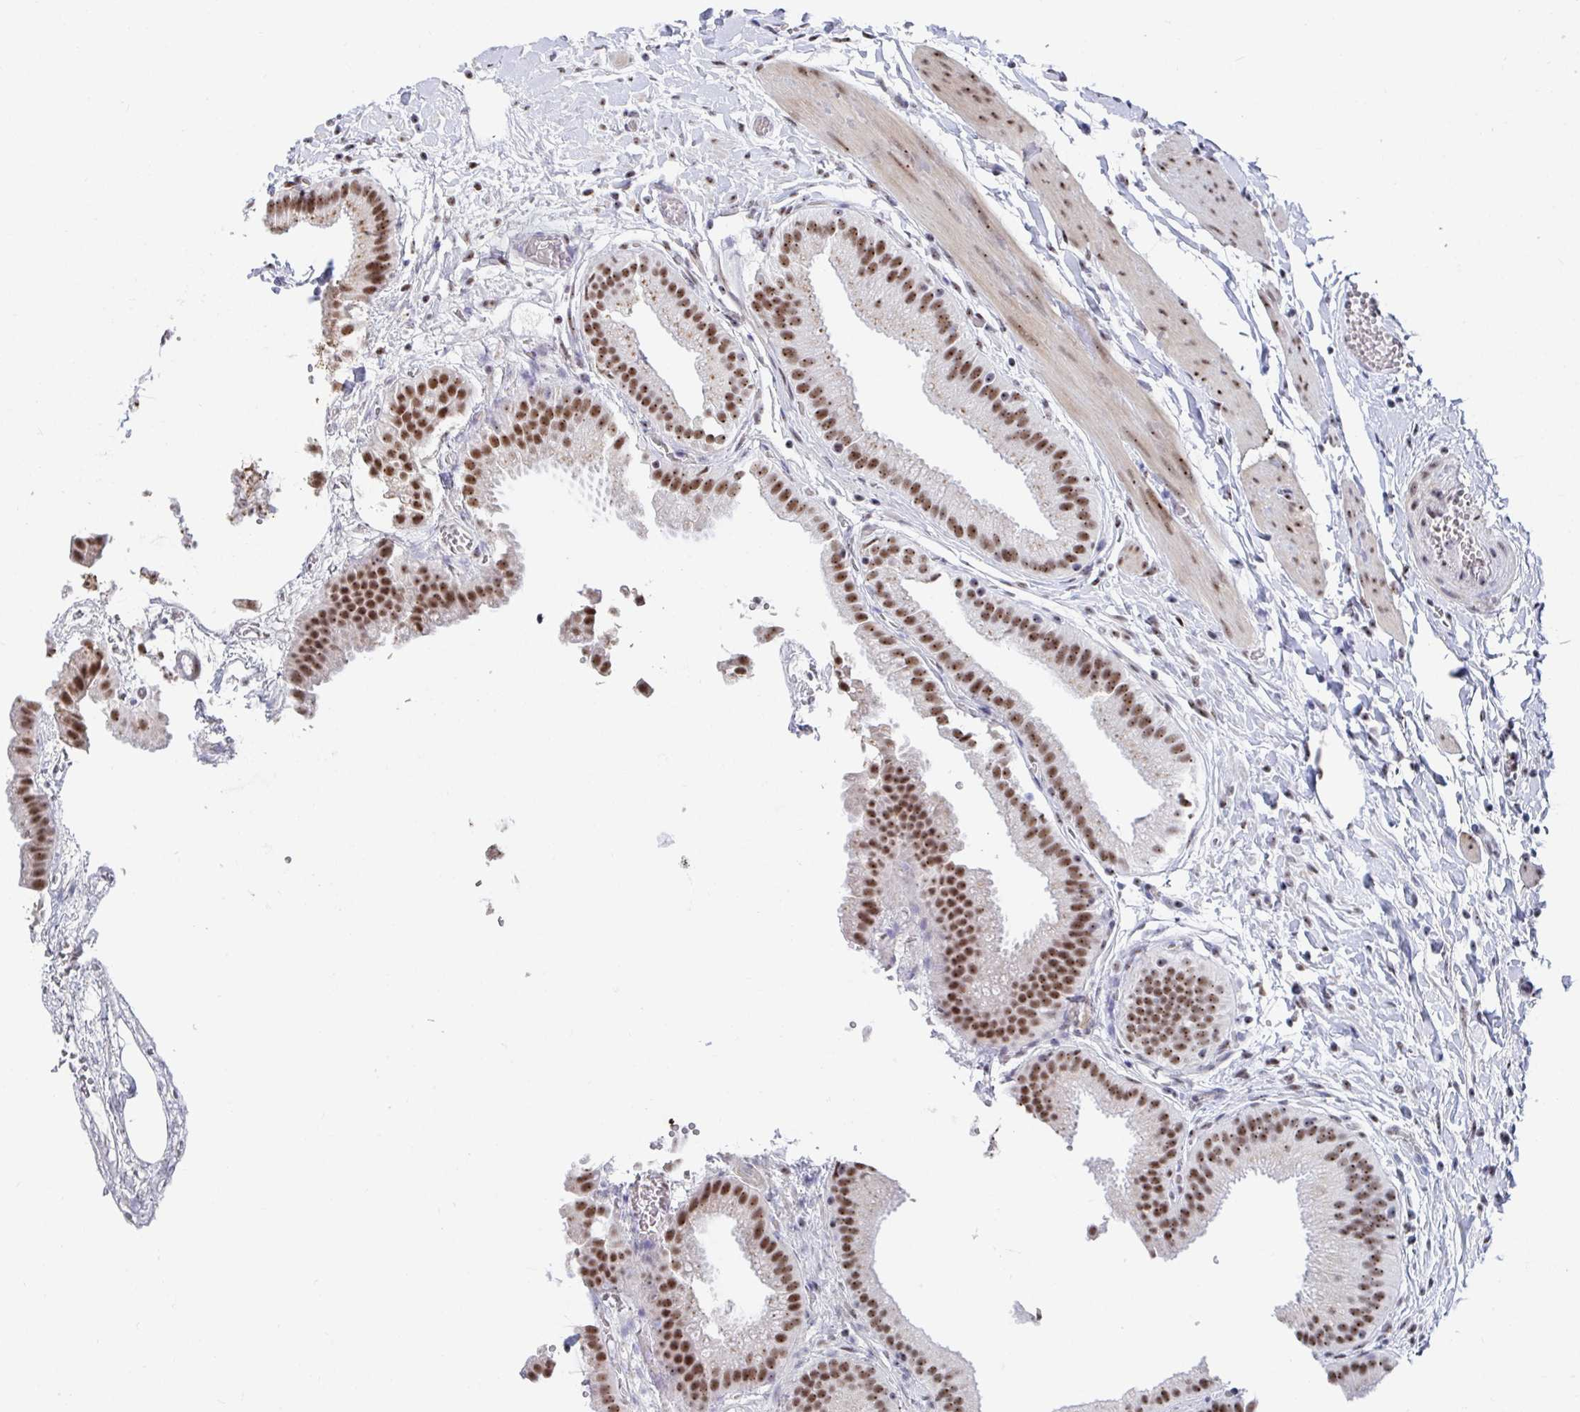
{"staining": {"intensity": "moderate", "quantity": ">75%", "location": "nuclear"}, "tissue": "gallbladder", "cell_type": "Glandular cells", "image_type": "normal", "snomed": [{"axis": "morphology", "description": "Normal tissue, NOS"}, {"axis": "topography", "description": "Gallbladder"}], "caption": "IHC of benign gallbladder displays medium levels of moderate nuclear staining in about >75% of glandular cells.", "gene": "SIRT7", "patient": {"sex": "female", "age": 63}}